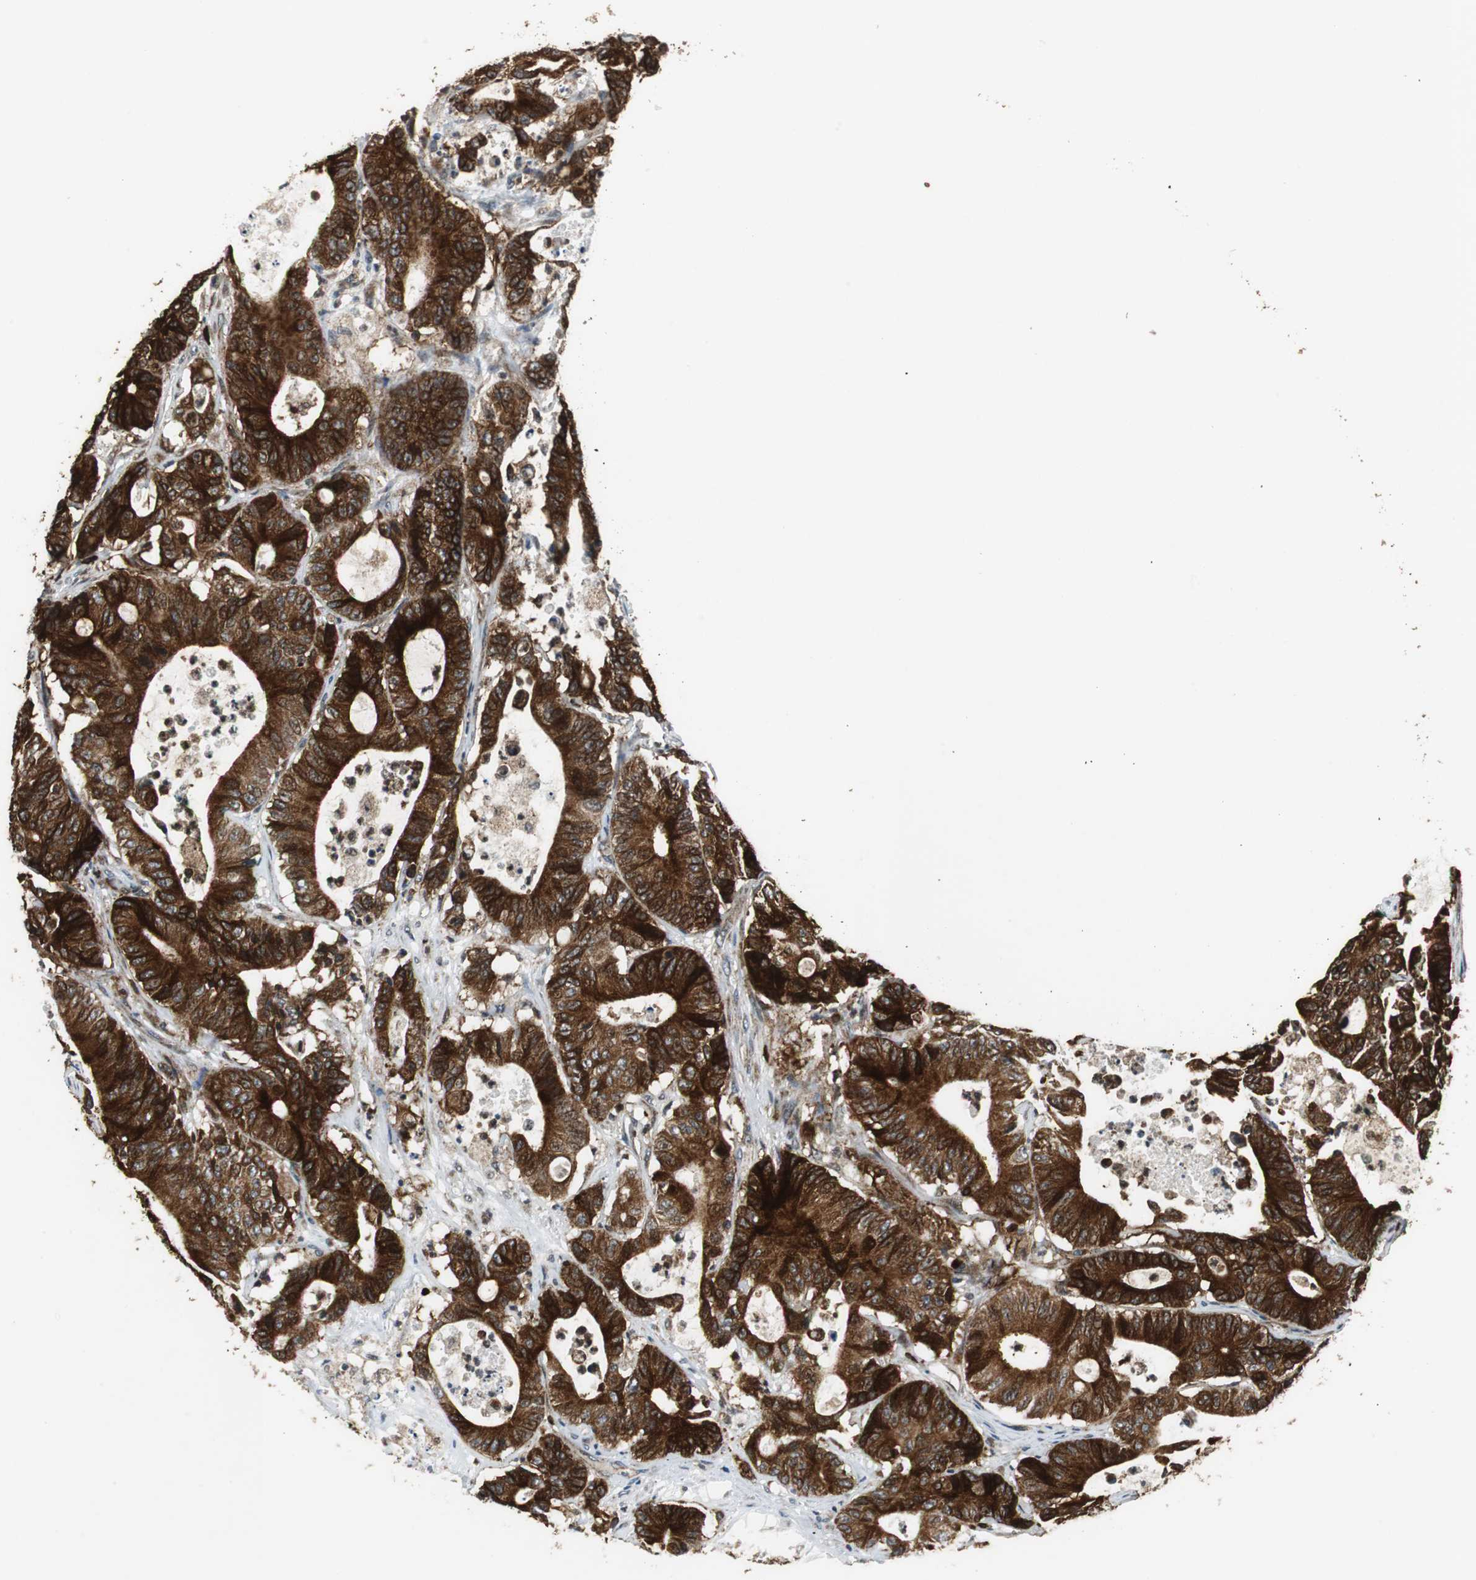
{"staining": {"intensity": "strong", "quantity": ">75%", "location": "cytoplasmic/membranous"}, "tissue": "colorectal cancer", "cell_type": "Tumor cells", "image_type": "cancer", "snomed": [{"axis": "morphology", "description": "Adenocarcinoma, NOS"}, {"axis": "topography", "description": "Colon"}], "caption": "IHC image of neoplastic tissue: colorectal cancer (adenocarcinoma) stained using immunohistochemistry (IHC) demonstrates high levels of strong protein expression localized specifically in the cytoplasmic/membranous of tumor cells, appearing as a cytoplasmic/membranous brown color.", "gene": "TUBA4A", "patient": {"sex": "female", "age": 84}}